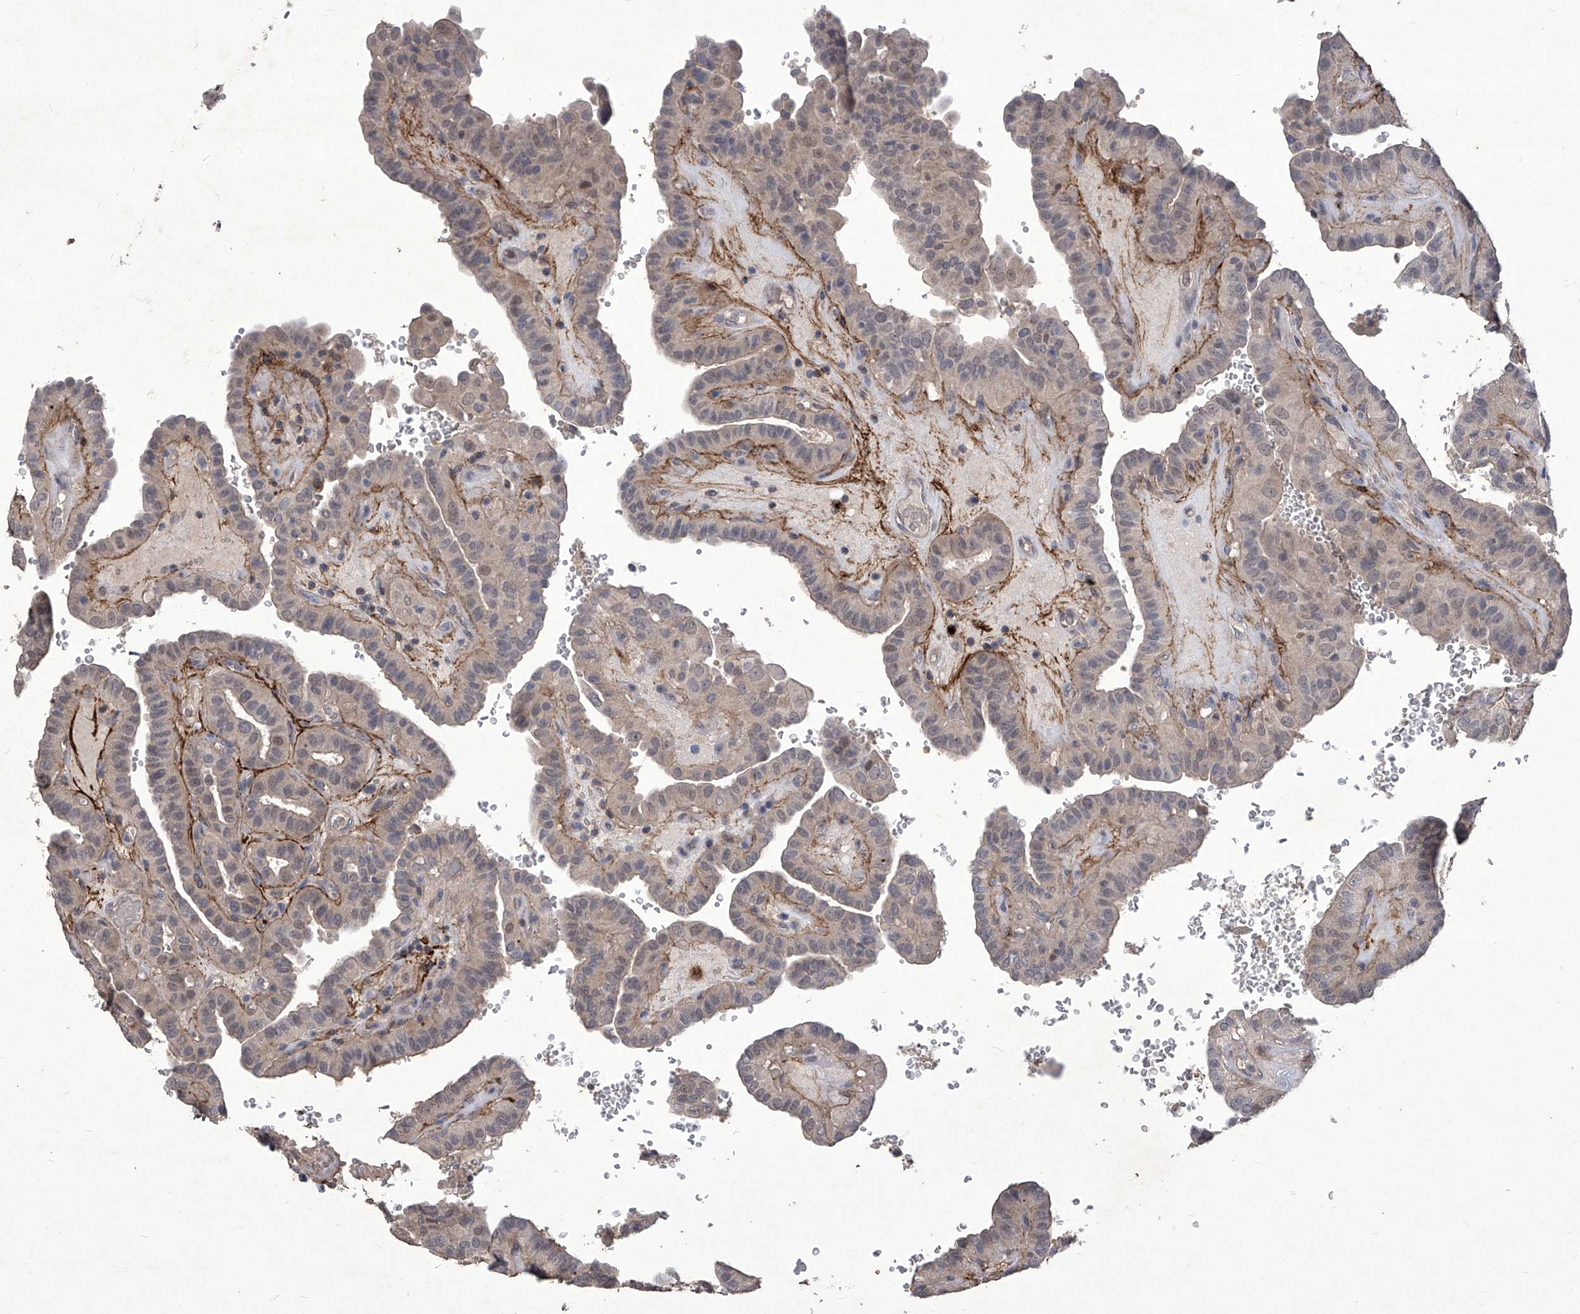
{"staining": {"intensity": "negative", "quantity": "none", "location": "none"}, "tissue": "thyroid cancer", "cell_type": "Tumor cells", "image_type": "cancer", "snomed": [{"axis": "morphology", "description": "Papillary adenocarcinoma, NOS"}, {"axis": "topography", "description": "Thyroid gland"}], "caption": "A histopathology image of human thyroid papillary adenocarcinoma is negative for staining in tumor cells. Brightfield microscopy of immunohistochemistry (IHC) stained with DAB (3,3'-diaminobenzidine) (brown) and hematoxylin (blue), captured at high magnification.", "gene": "TXNIP", "patient": {"sex": "male", "age": 77}}